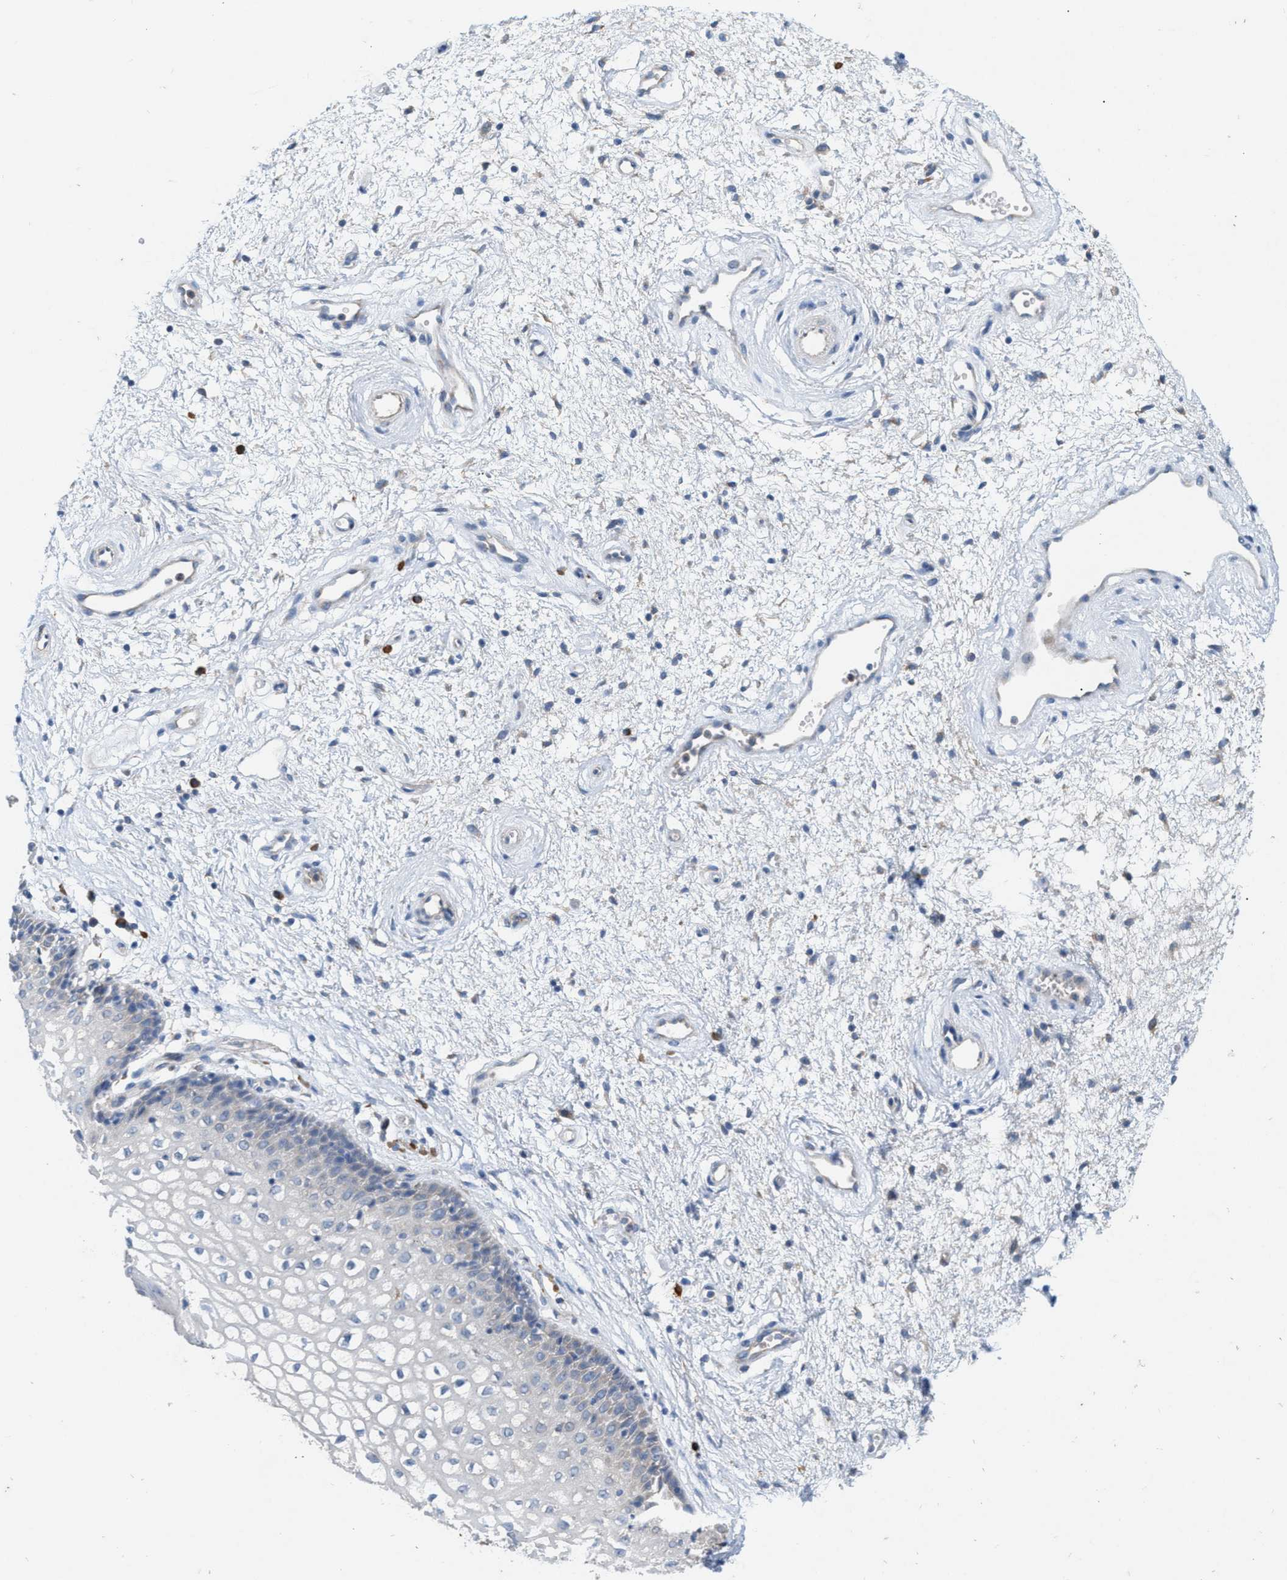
{"staining": {"intensity": "negative", "quantity": "none", "location": "none"}, "tissue": "vagina", "cell_type": "Squamous epithelial cells", "image_type": "normal", "snomed": [{"axis": "morphology", "description": "Normal tissue, NOS"}, {"axis": "topography", "description": "Vagina"}], "caption": "Immunohistochemistry histopathology image of normal vagina: vagina stained with DAB (3,3'-diaminobenzidine) demonstrates no significant protein staining in squamous epithelial cells. Nuclei are stained in blue.", "gene": "DYNC2I1", "patient": {"sex": "female", "age": 34}}